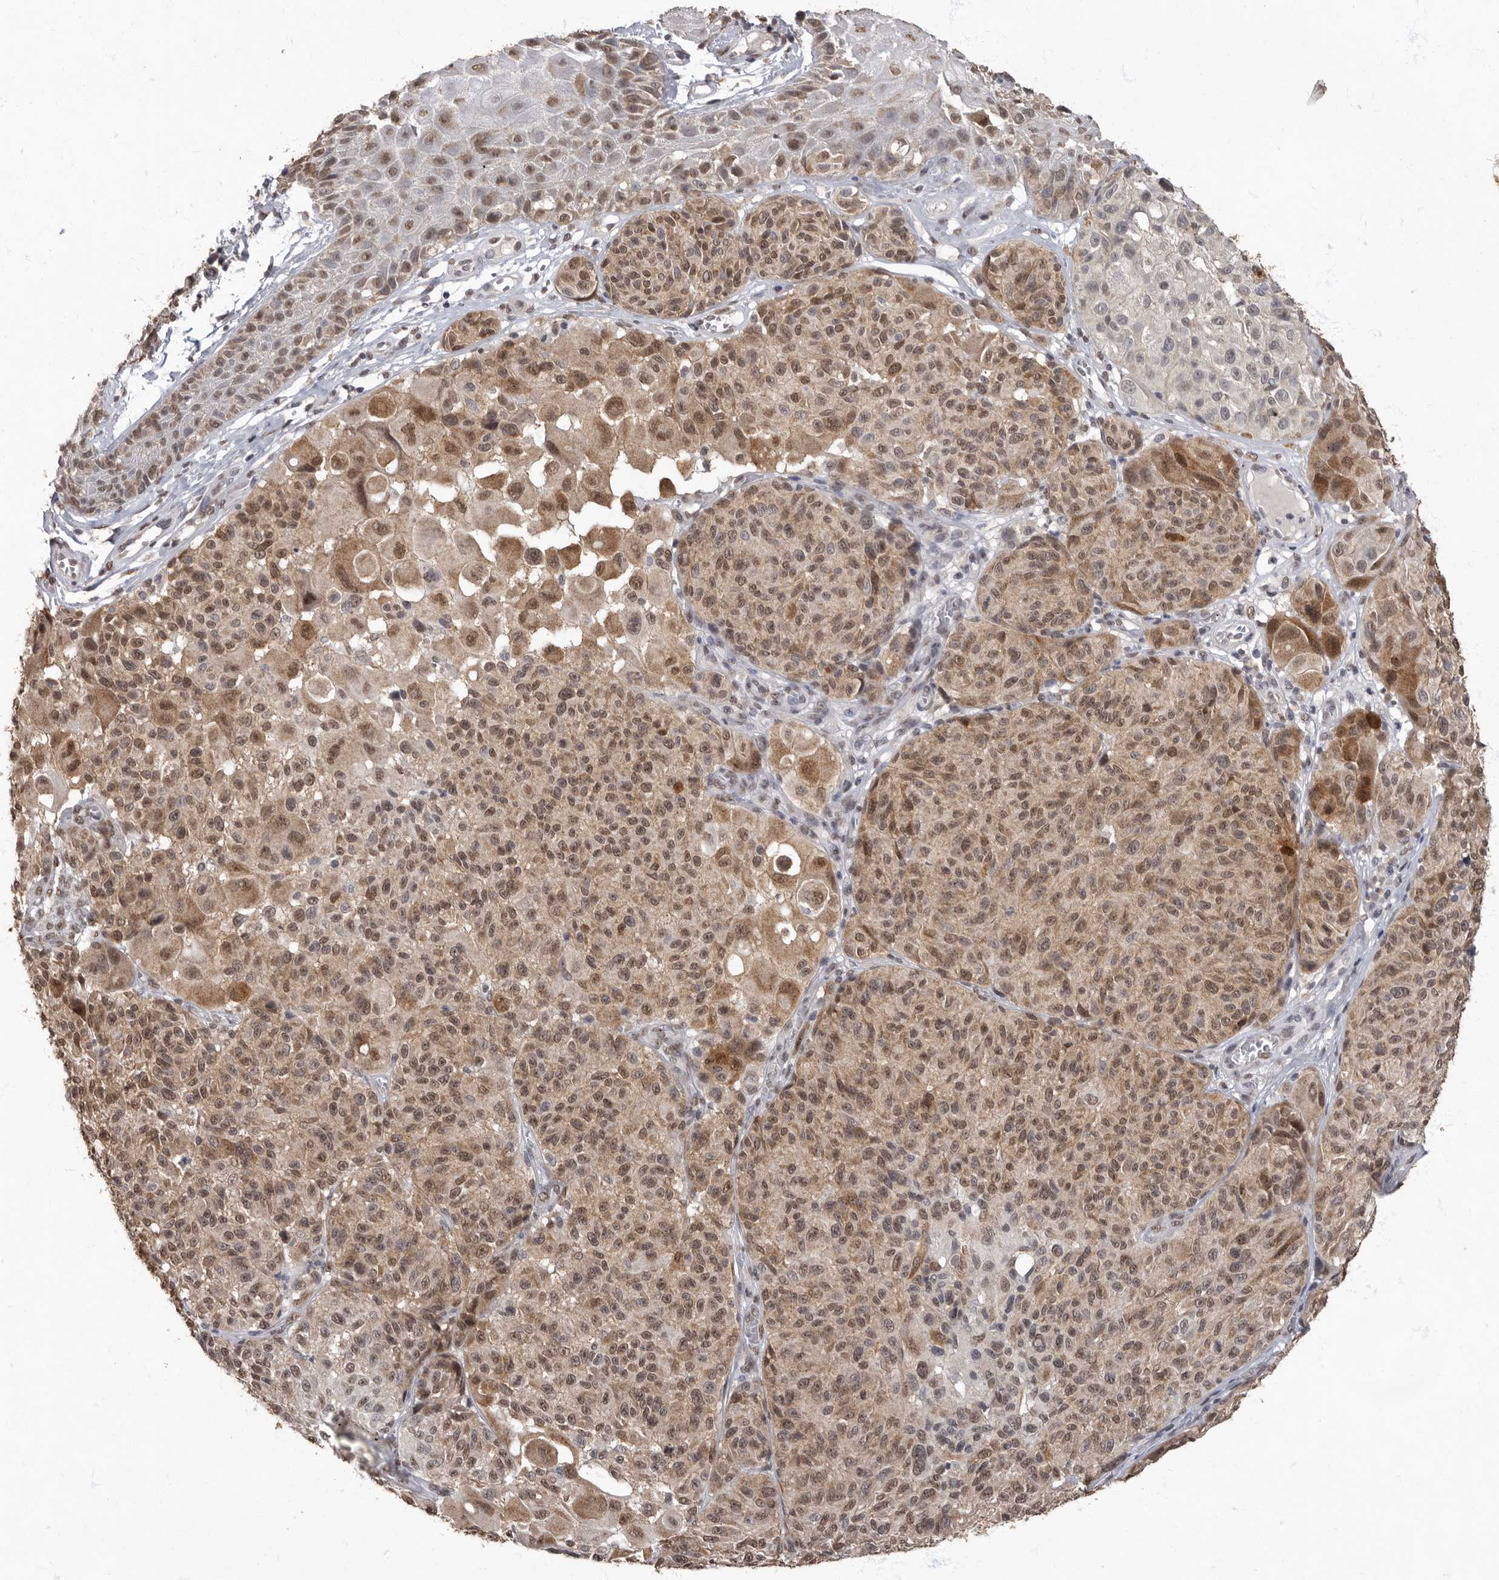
{"staining": {"intensity": "moderate", "quantity": ">75%", "location": "cytoplasmic/membranous,nuclear"}, "tissue": "melanoma", "cell_type": "Tumor cells", "image_type": "cancer", "snomed": [{"axis": "morphology", "description": "Malignant melanoma, NOS"}, {"axis": "topography", "description": "Skin"}], "caption": "Immunohistochemical staining of malignant melanoma demonstrates medium levels of moderate cytoplasmic/membranous and nuclear protein expression in about >75% of tumor cells.", "gene": "NBL1", "patient": {"sex": "male", "age": 83}}